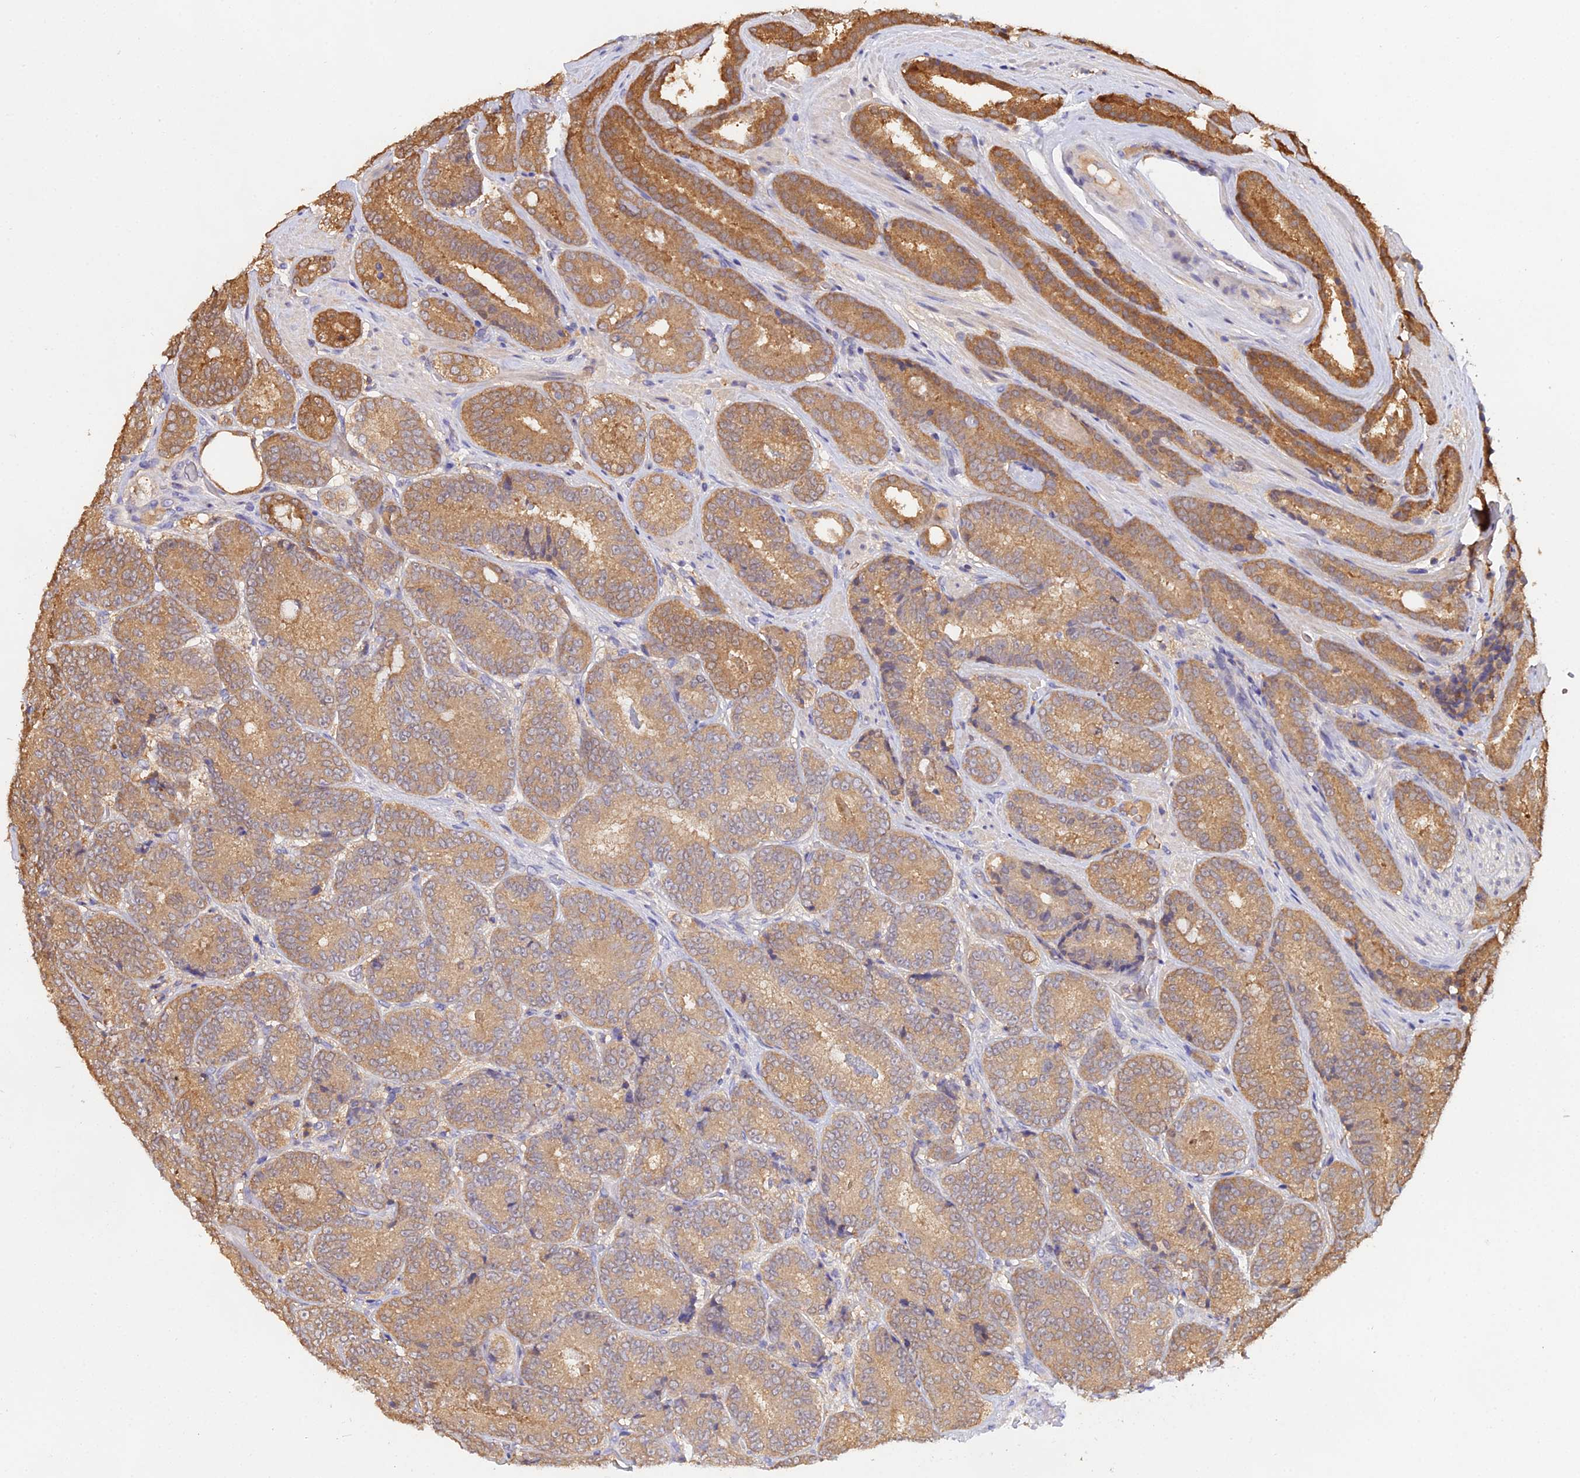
{"staining": {"intensity": "moderate", "quantity": ">75%", "location": "cytoplasmic/membranous"}, "tissue": "prostate cancer", "cell_type": "Tumor cells", "image_type": "cancer", "snomed": [{"axis": "morphology", "description": "Adenocarcinoma, High grade"}, {"axis": "topography", "description": "Prostate"}], "caption": "This is an image of IHC staining of prostate cancer (high-grade adenocarcinoma), which shows moderate expression in the cytoplasmic/membranous of tumor cells.", "gene": "FBP1", "patient": {"sex": "male", "age": 72}}